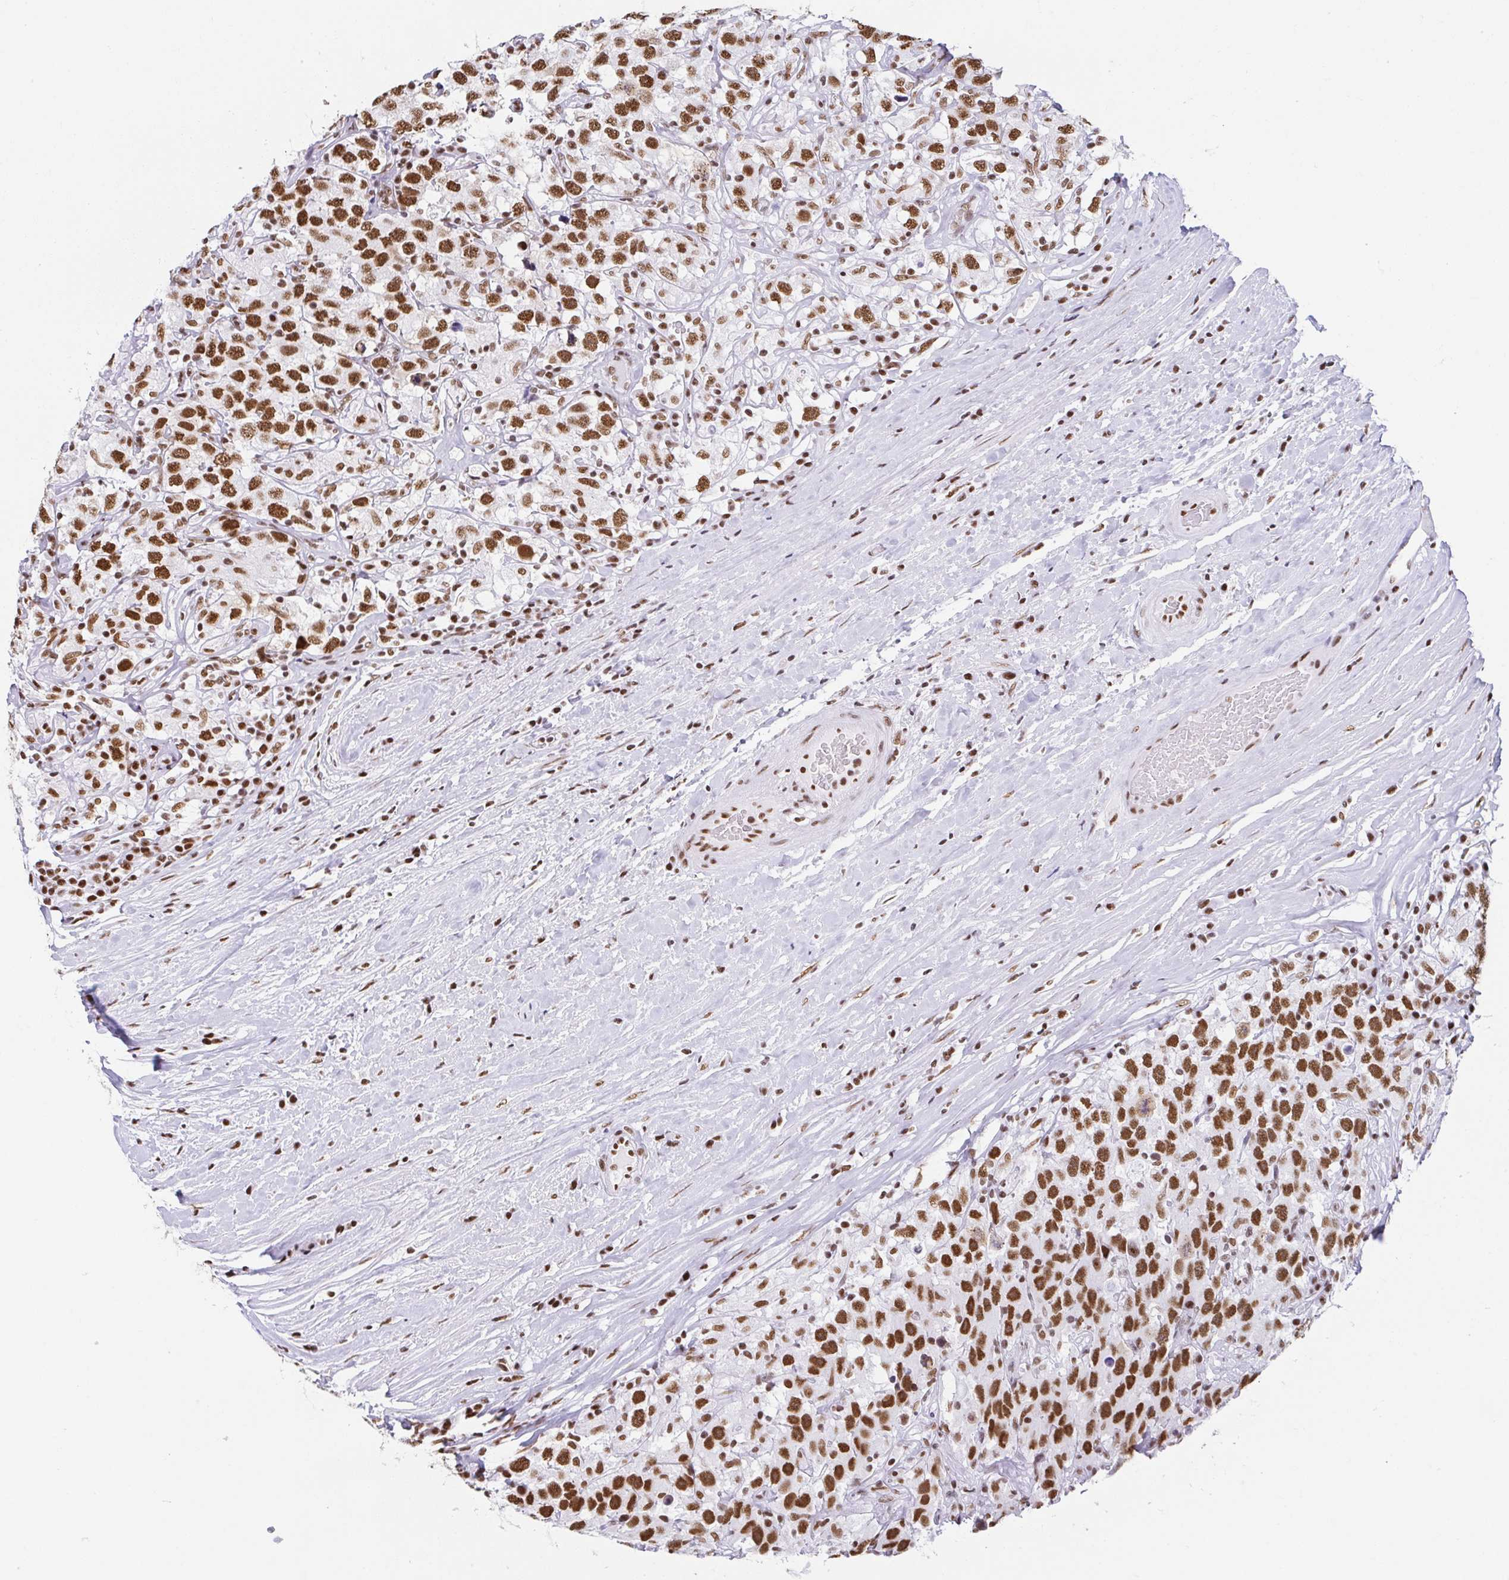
{"staining": {"intensity": "moderate", "quantity": ">75%", "location": "nuclear"}, "tissue": "testis cancer", "cell_type": "Tumor cells", "image_type": "cancer", "snomed": [{"axis": "morphology", "description": "Seminoma, NOS"}, {"axis": "topography", "description": "Testis"}], "caption": "An immunohistochemistry micrograph of tumor tissue is shown. Protein staining in brown shows moderate nuclear positivity in testis seminoma within tumor cells.", "gene": "EWSR1", "patient": {"sex": "male", "age": 41}}